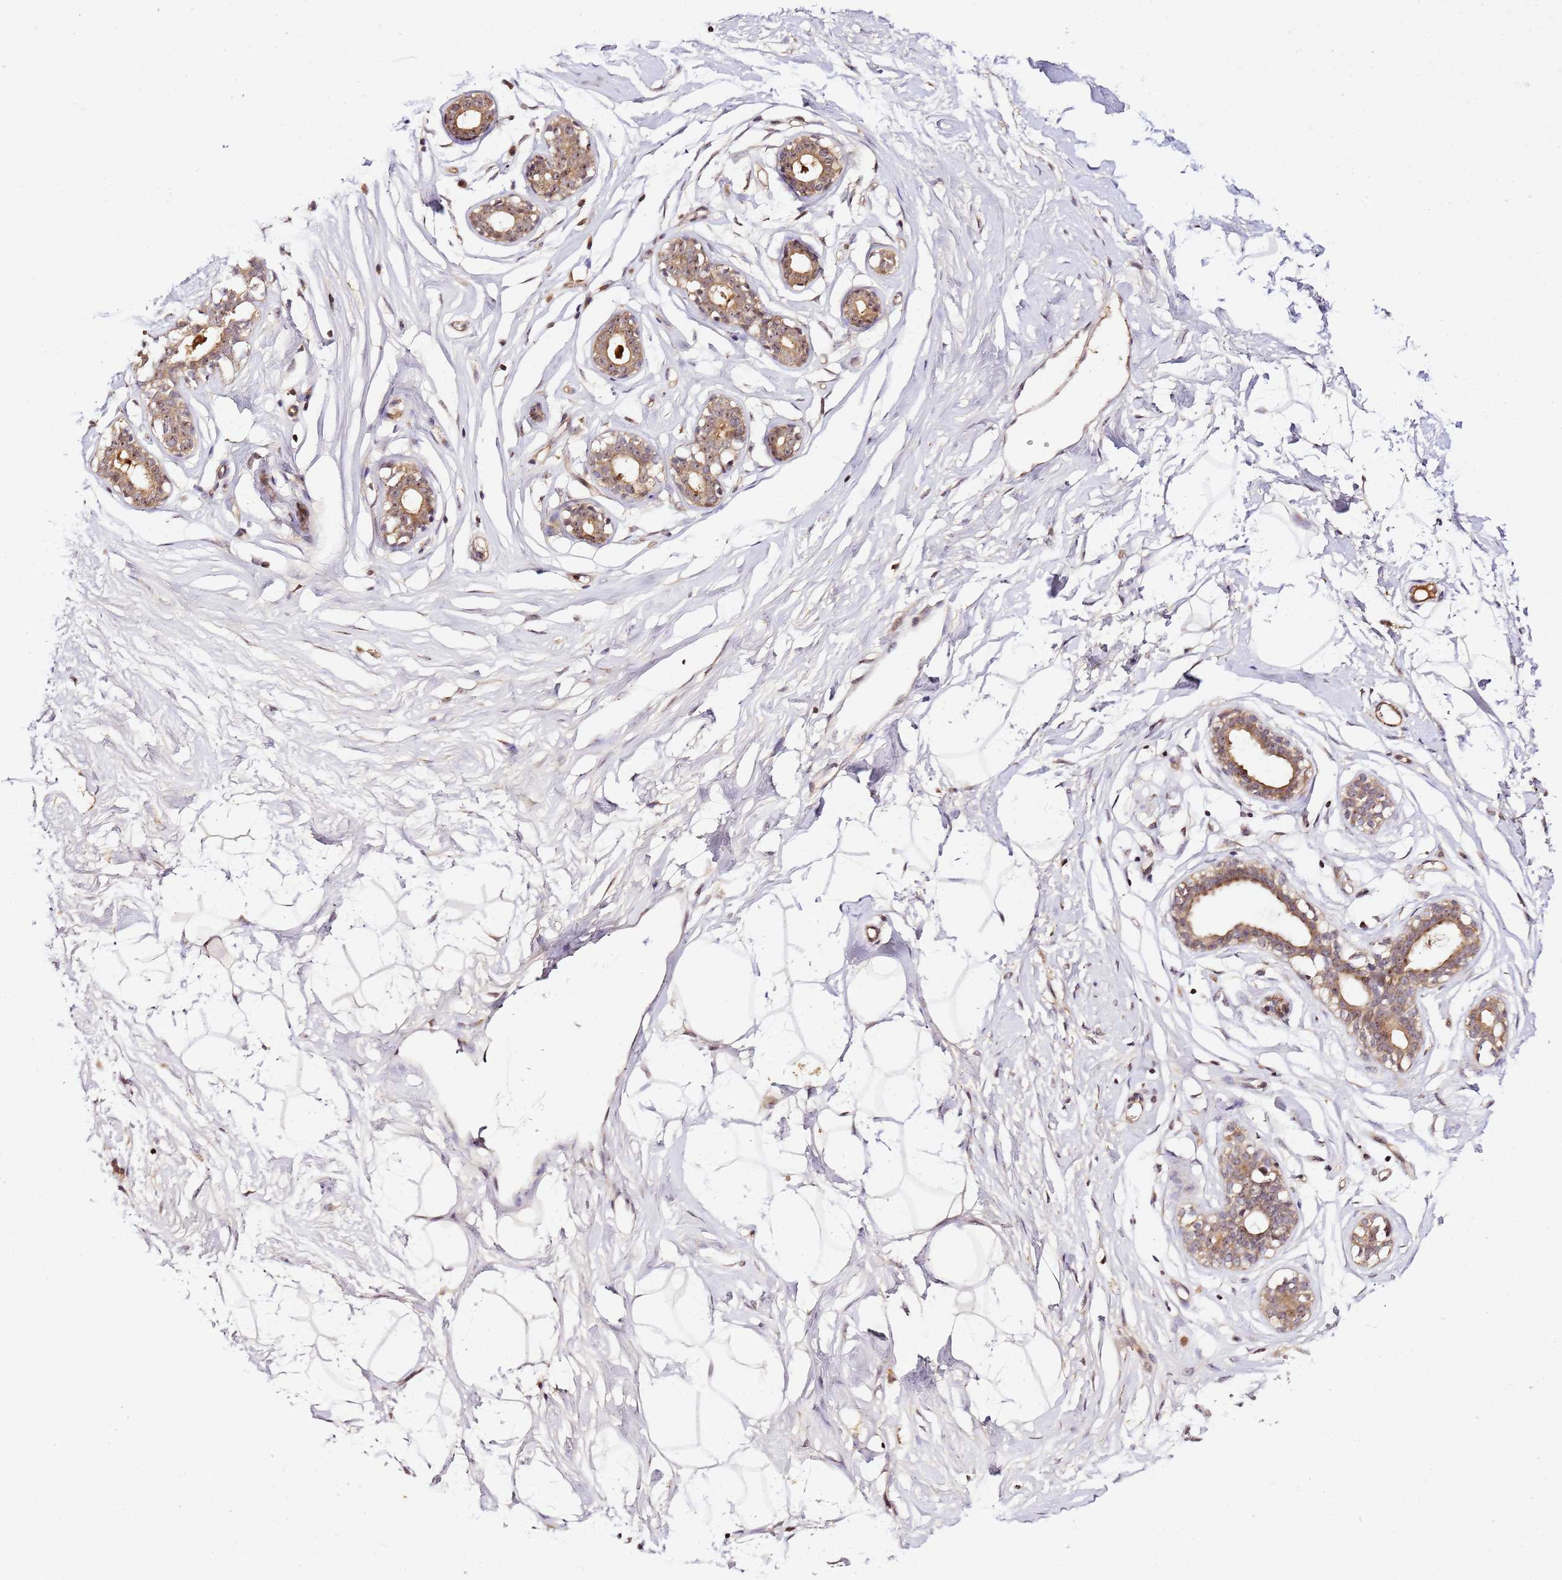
{"staining": {"intensity": "moderate", "quantity": "<25%", "location": "cytoplasmic/membranous"}, "tissue": "breast", "cell_type": "Adipocytes", "image_type": "normal", "snomed": [{"axis": "morphology", "description": "Normal tissue, NOS"}, {"axis": "morphology", "description": "Adenoma, NOS"}, {"axis": "topography", "description": "Breast"}], "caption": "Normal breast was stained to show a protein in brown. There is low levels of moderate cytoplasmic/membranous positivity in about <25% of adipocytes.", "gene": "DDX27", "patient": {"sex": "female", "age": 23}}